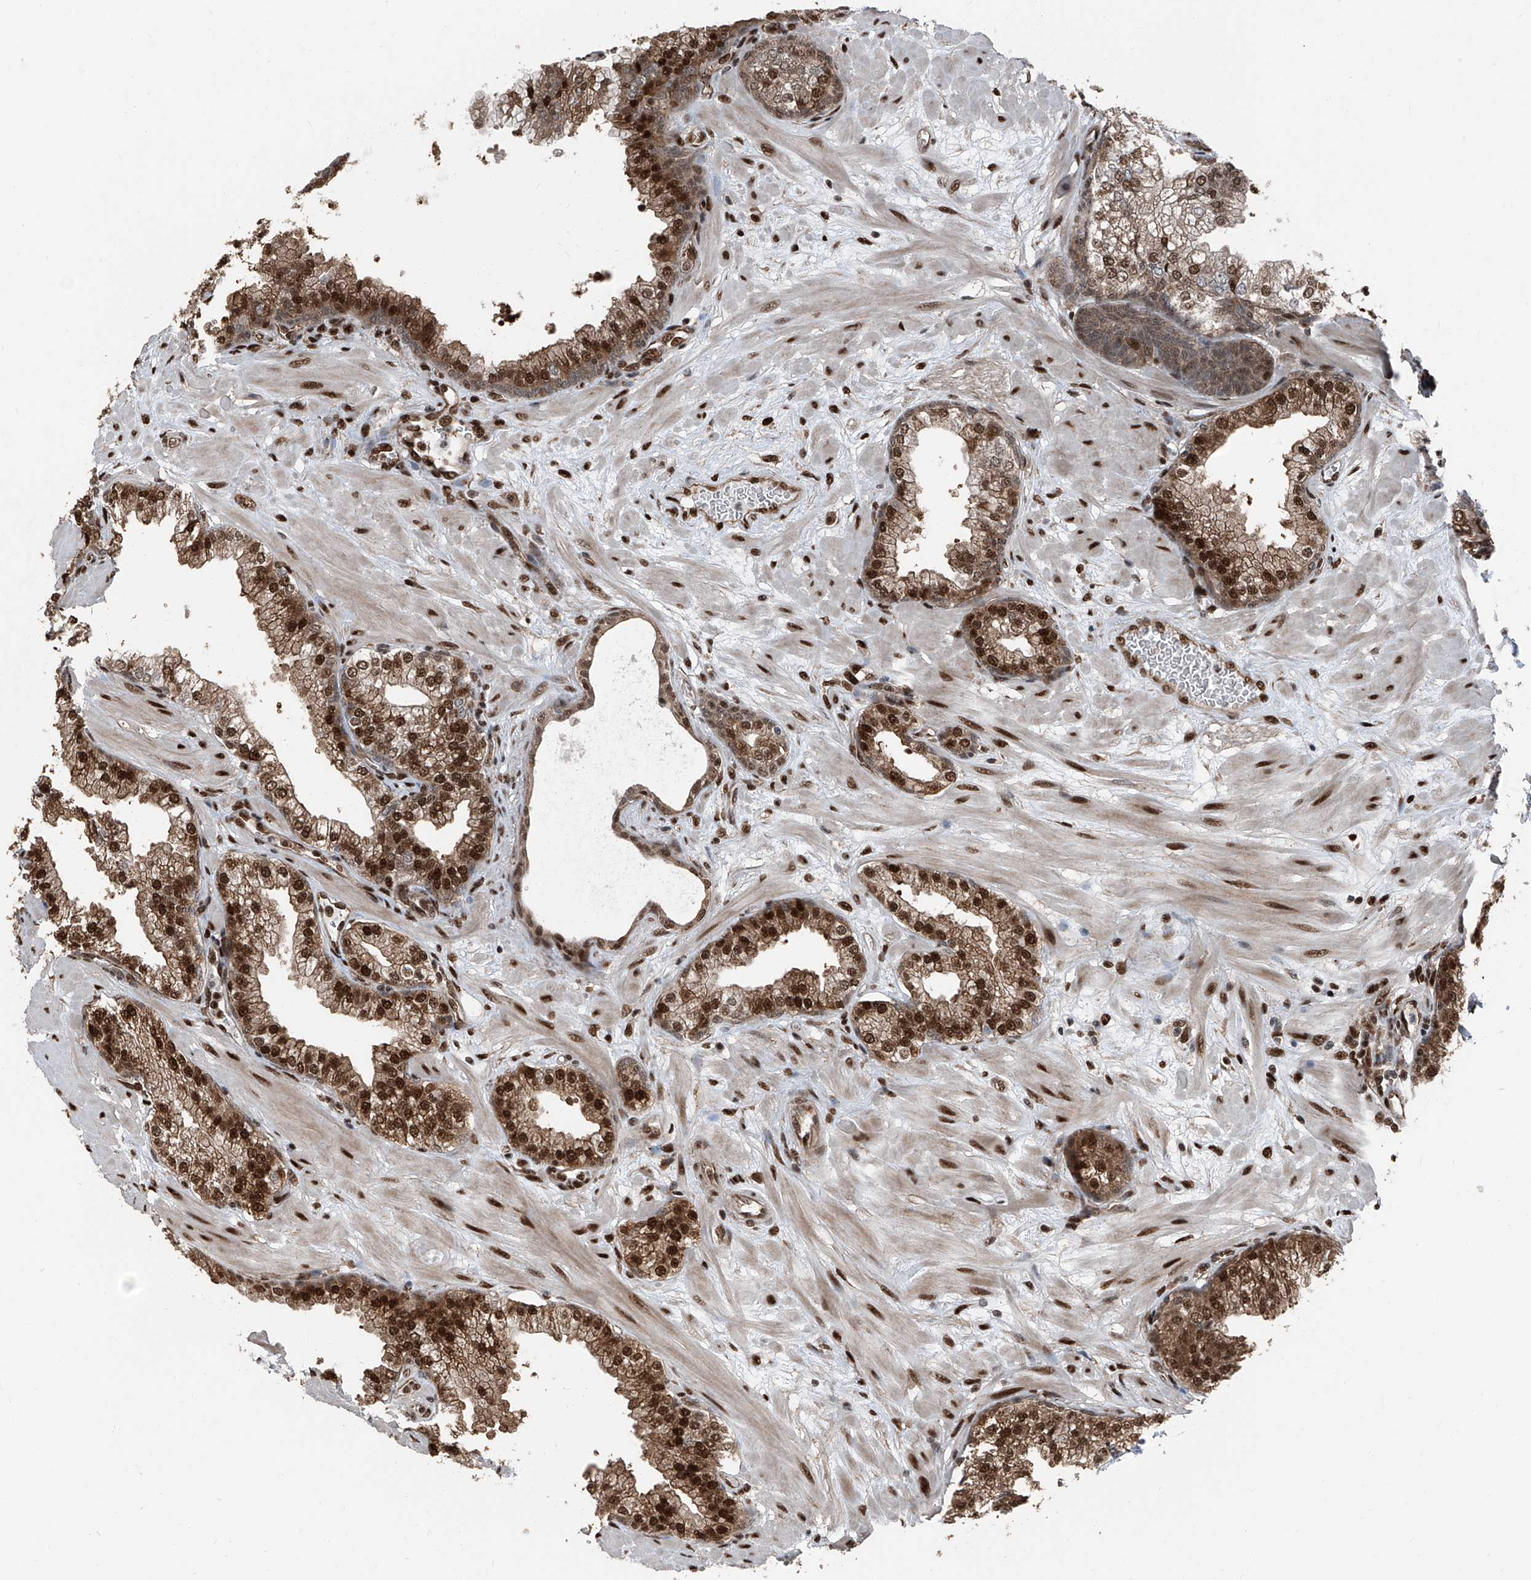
{"staining": {"intensity": "strong", "quantity": ">75%", "location": "cytoplasmic/membranous,nuclear"}, "tissue": "prostate", "cell_type": "Glandular cells", "image_type": "normal", "snomed": [{"axis": "morphology", "description": "Normal tissue, NOS"}, {"axis": "morphology", "description": "Urothelial carcinoma, Low grade"}, {"axis": "topography", "description": "Urinary bladder"}, {"axis": "topography", "description": "Prostate"}], "caption": "A brown stain labels strong cytoplasmic/membranous,nuclear expression of a protein in glandular cells of normal prostate. (IHC, brightfield microscopy, high magnification).", "gene": "FKBP5", "patient": {"sex": "male", "age": 60}}